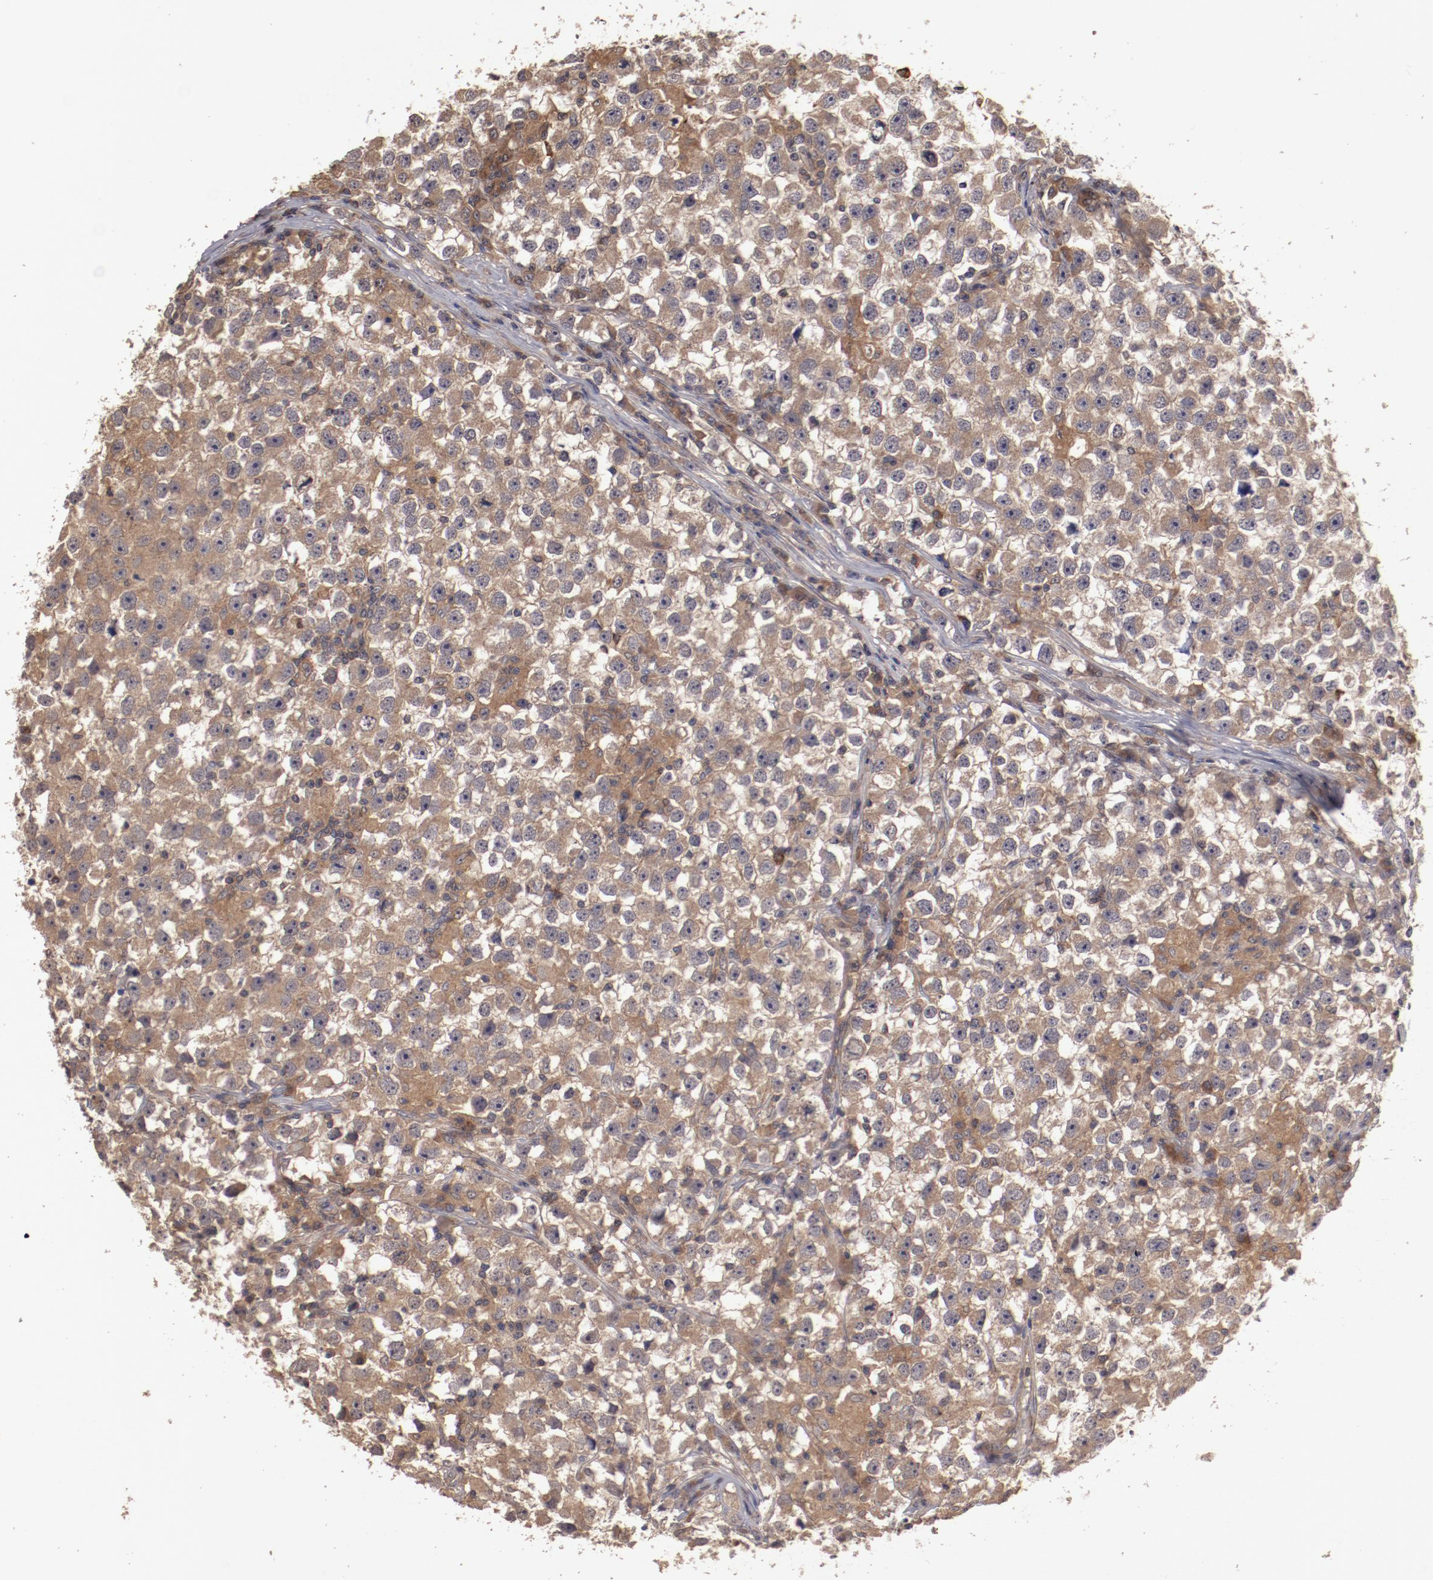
{"staining": {"intensity": "weak", "quantity": ">75%", "location": "cytoplasmic/membranous"}, "tissue": "testis cancer", "cell_type": "Tumor cells", "image_type": "cancer", "snomed": [{"axis": "morphology", "description": "Seminoma, NOS"}, {"axis": "topography", "description": "Testis"}], "caption": "A brown stain labels weak cytoplasmic/membranous expression of a protein in seminoma (testis) tumor cells.", "gene": "LRRC75B", "patient": {"sex": "male", "age": 33}}